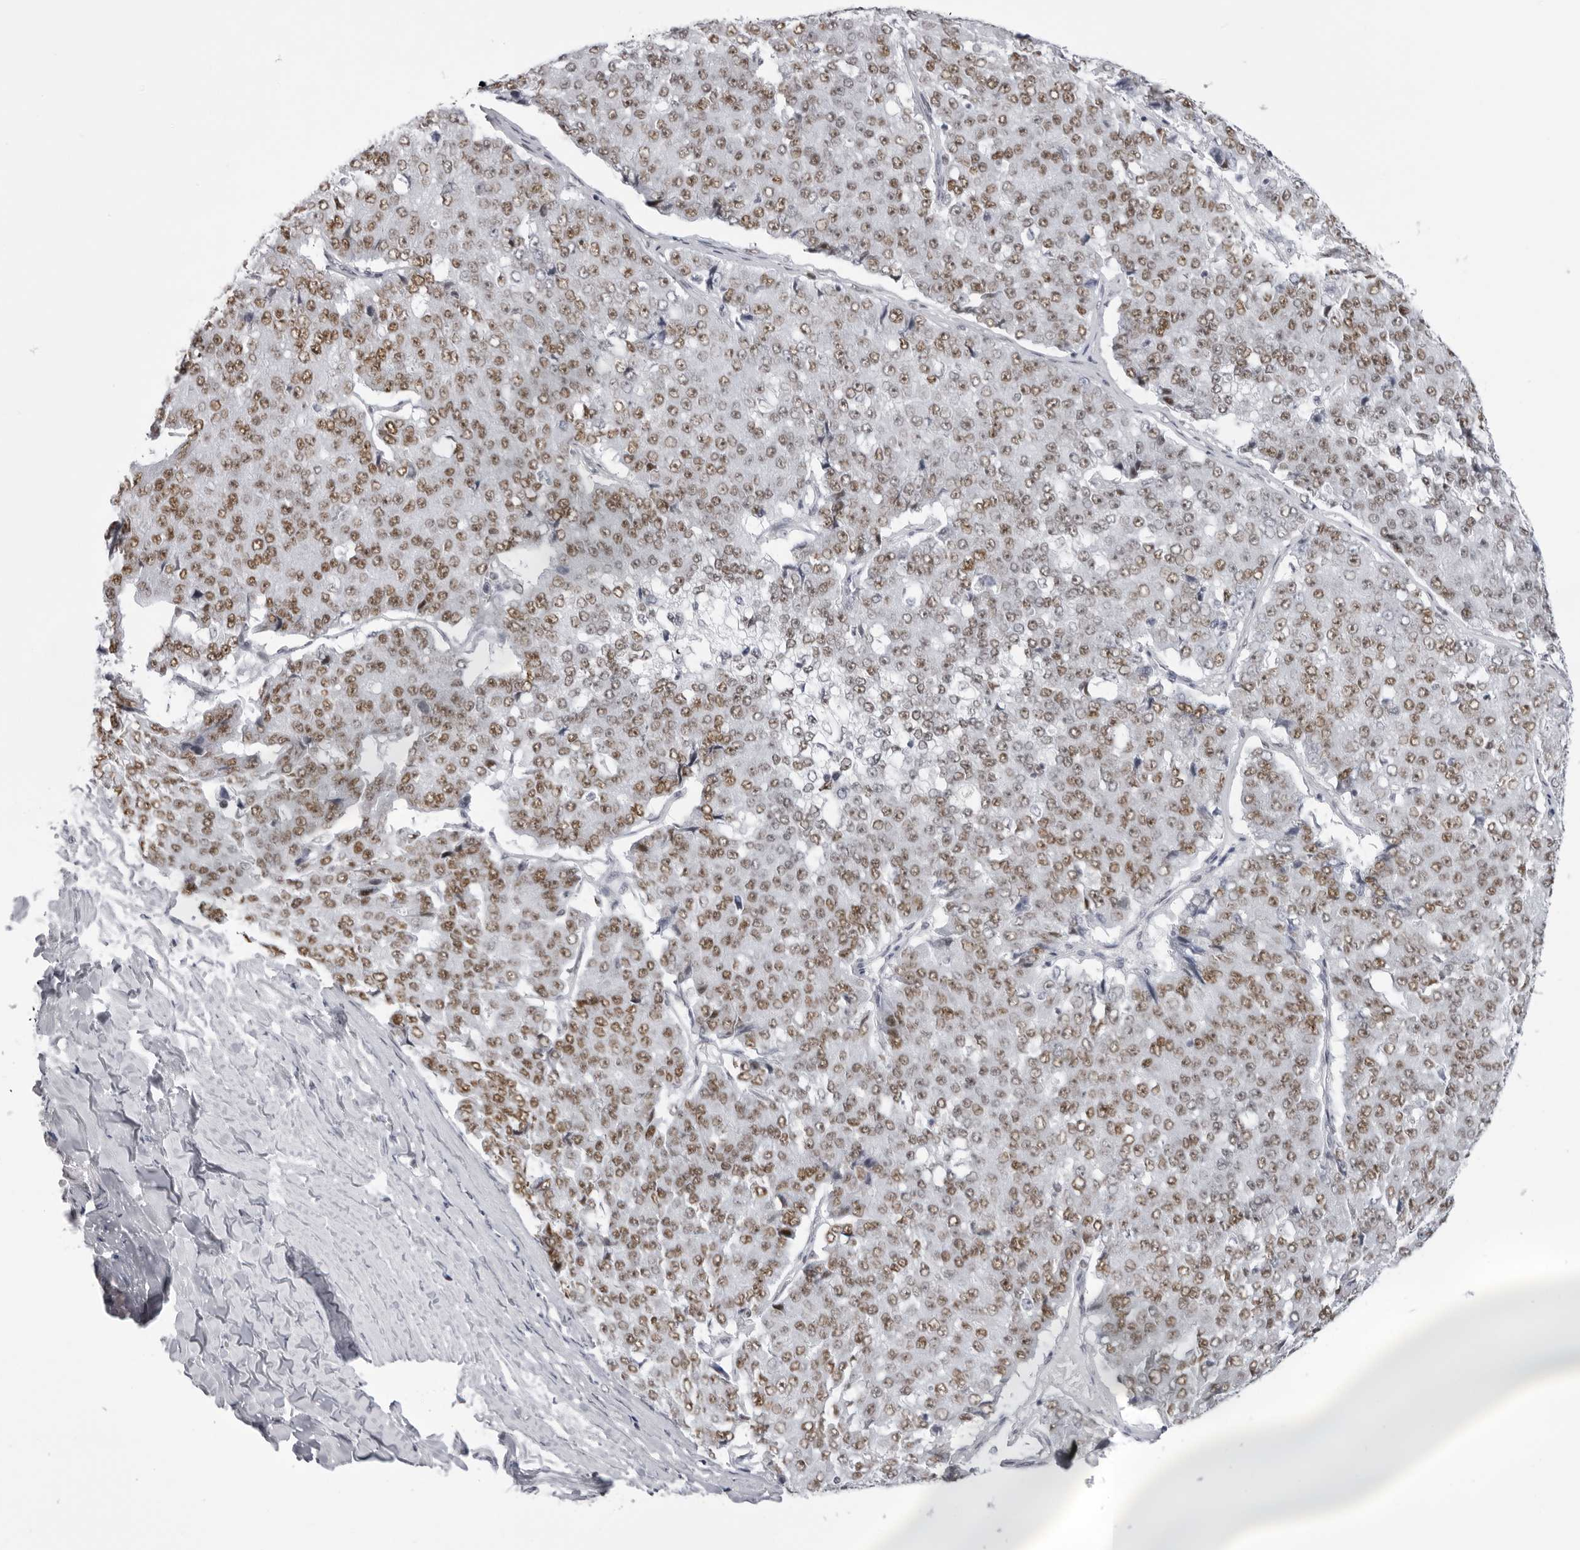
{"staining": {"intensity": "moderate", "quantity": ">75%", "location": "nuclear"}, "tissue": "pancreatic cancer", "cell_type": "Tumor cells", "image_type": "cancer", "snomed": [{"axis": "morphology", "description": "Adenocarcinoma, NOS"}, {"axis": "topography", "description": "Pancreas"}], "caption": "Protein staining displays moderate nuclear expression in approximately >75% of tumor cells in pancreatic adenocarcinoma. (brown staining indicates protein expression, while blue staining denotes nuclei).", "gene": "IRF2BP2", "patient": {"sex": "male", "age": 50}}